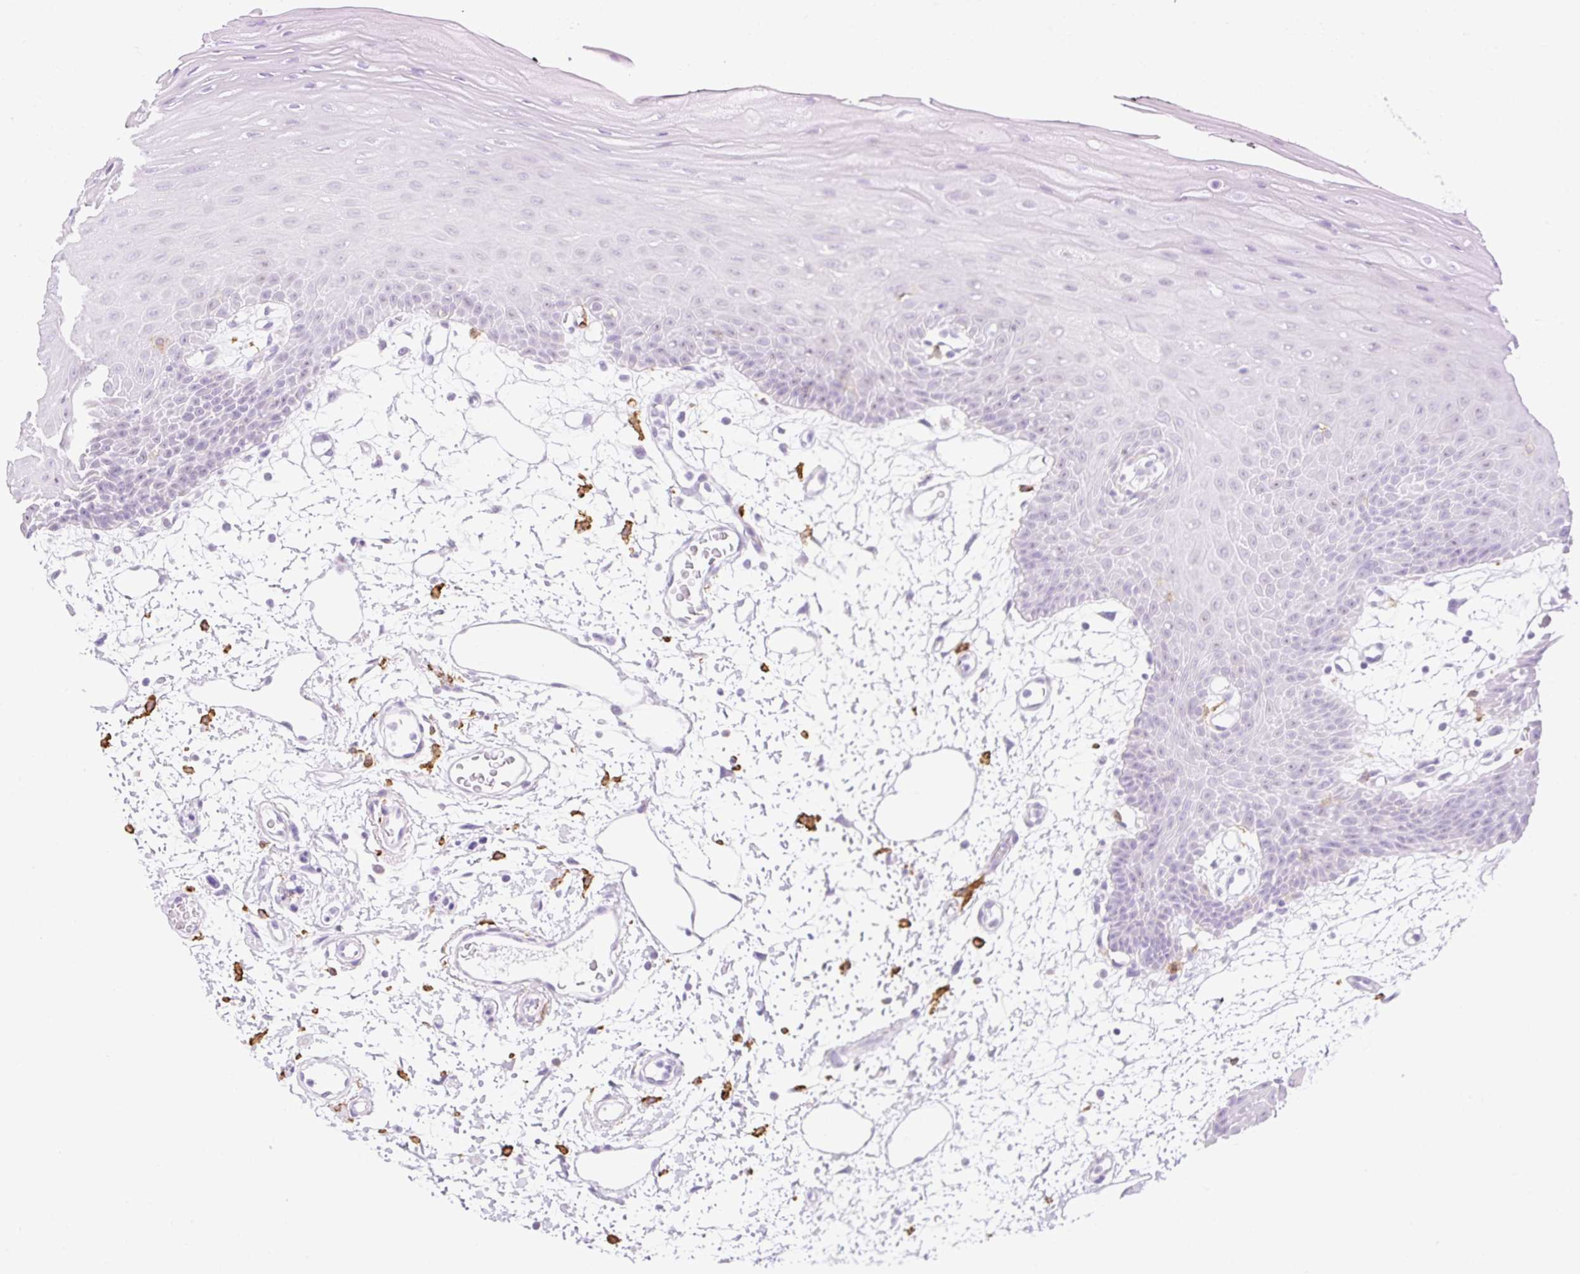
{"staining": {"intensity": "negative", "quantity": "none", "location": "none"}, "tissue": "oral mucosa", "cell_type": "Squamous epithelial cells", "image_type": "normal", "snomed": [{"axis": "morphology", "description": "Normal tissue, NOS"}, {"axis": "topography", "description": "Oral tissue"}], "caption": "IHC photomicrograph of normal human oral mucosa stained for a protein (brown), which shows no staining in squamous epithelial cells.", "gene": "SIGLEC1", "patient": {"sex": "female", "age": 59}}